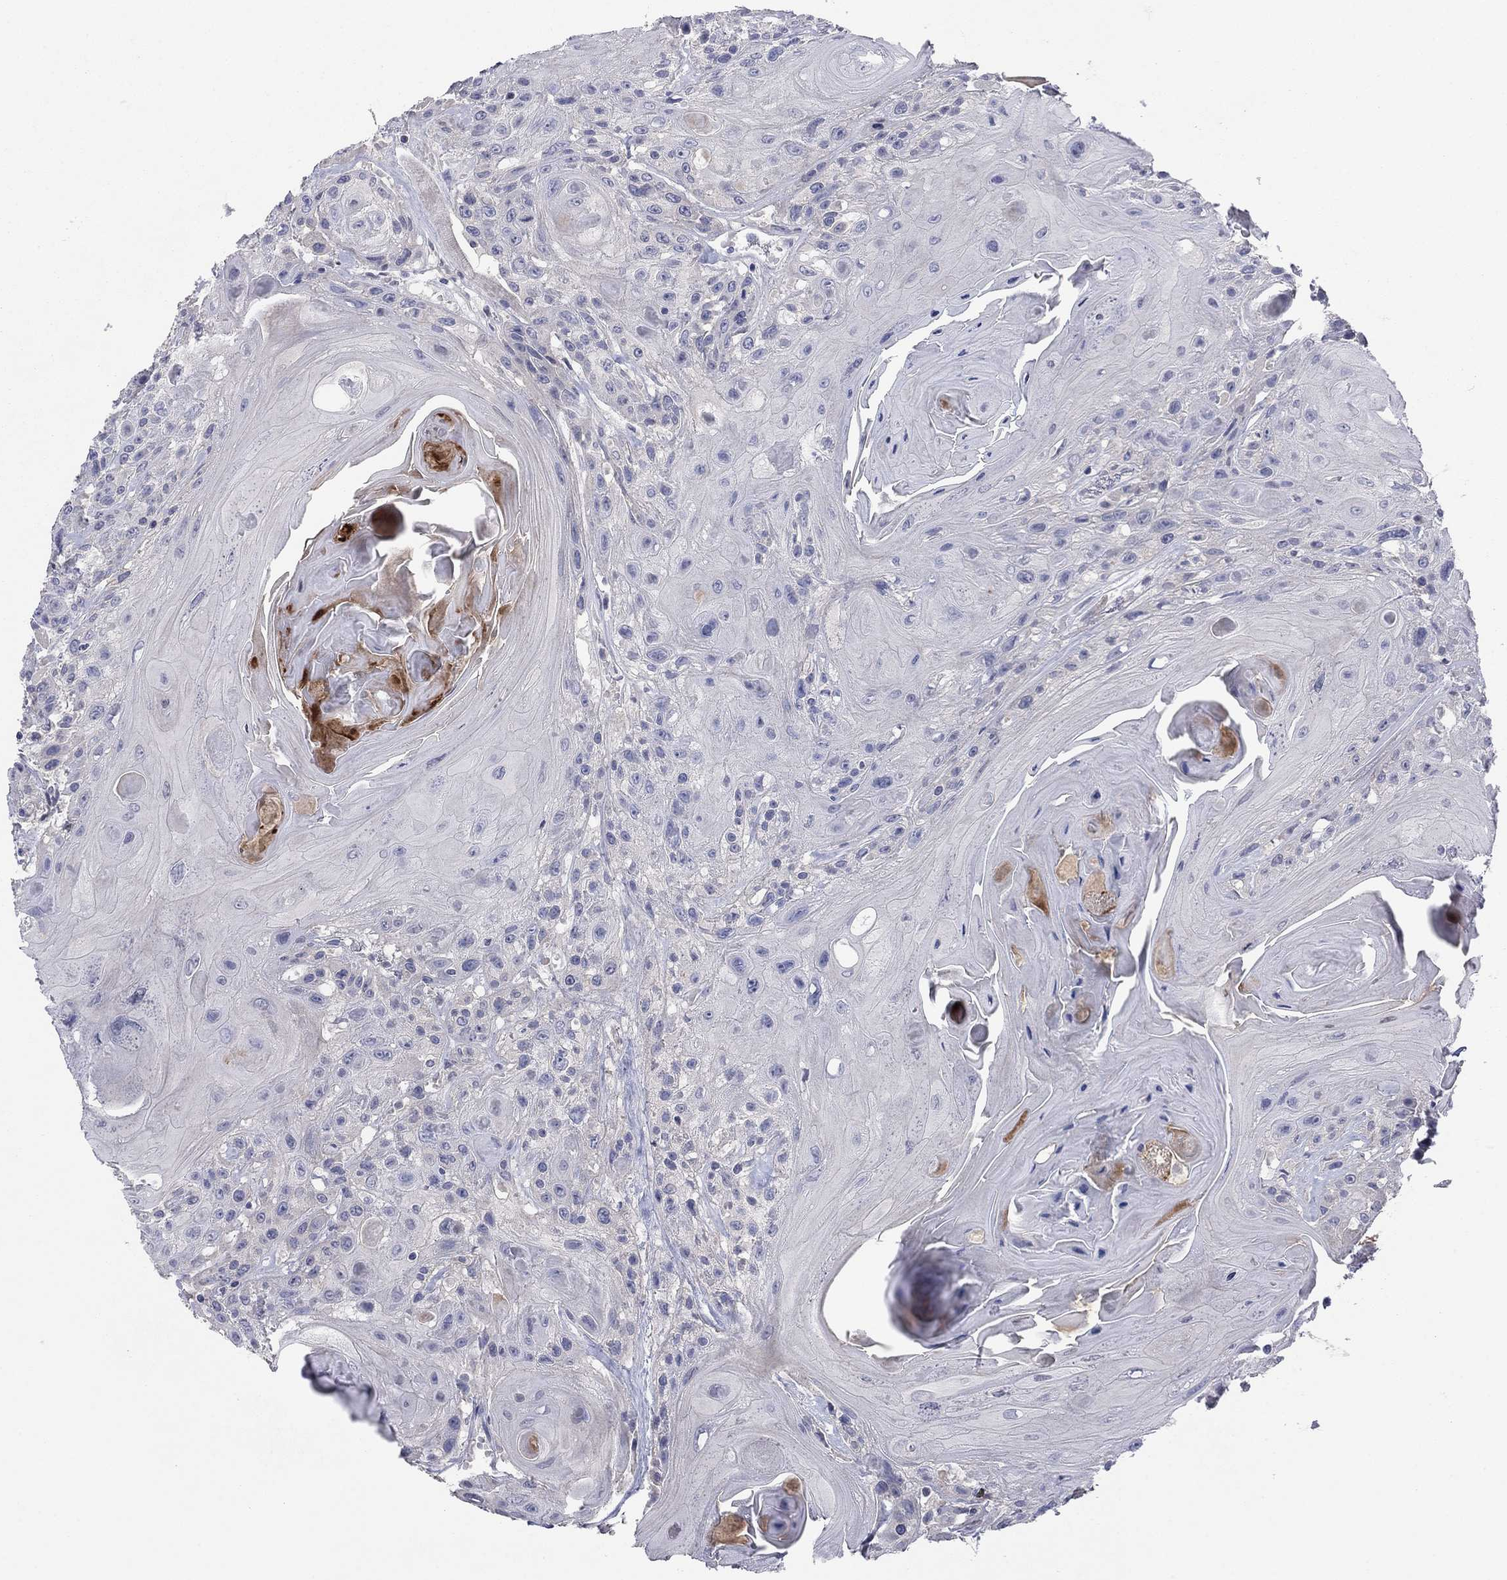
{"staining": {"intensity": "negative", "quantity": "none", "location": "none"}, "tissue": "head and neck cancer", "cell_type": "Tumor cells", "image_type": "cancer", "snomed": [{"axis": "morphology", "description": "Squamous cell carcinoma, NOS"}, {"axis": "topography", "description": "Head-Neck"}], "caption": "DAB (3,3'-diaminobenzidine) immunohistochemical staining of human squamous cell carcinoma (head and neck) exhibits no significant staining in tumor cells. (DAB immunohistochemistry with hematoxylin counter stain).", "gene": "AMN1", "patient": {"sex": "female", "age": 59}}